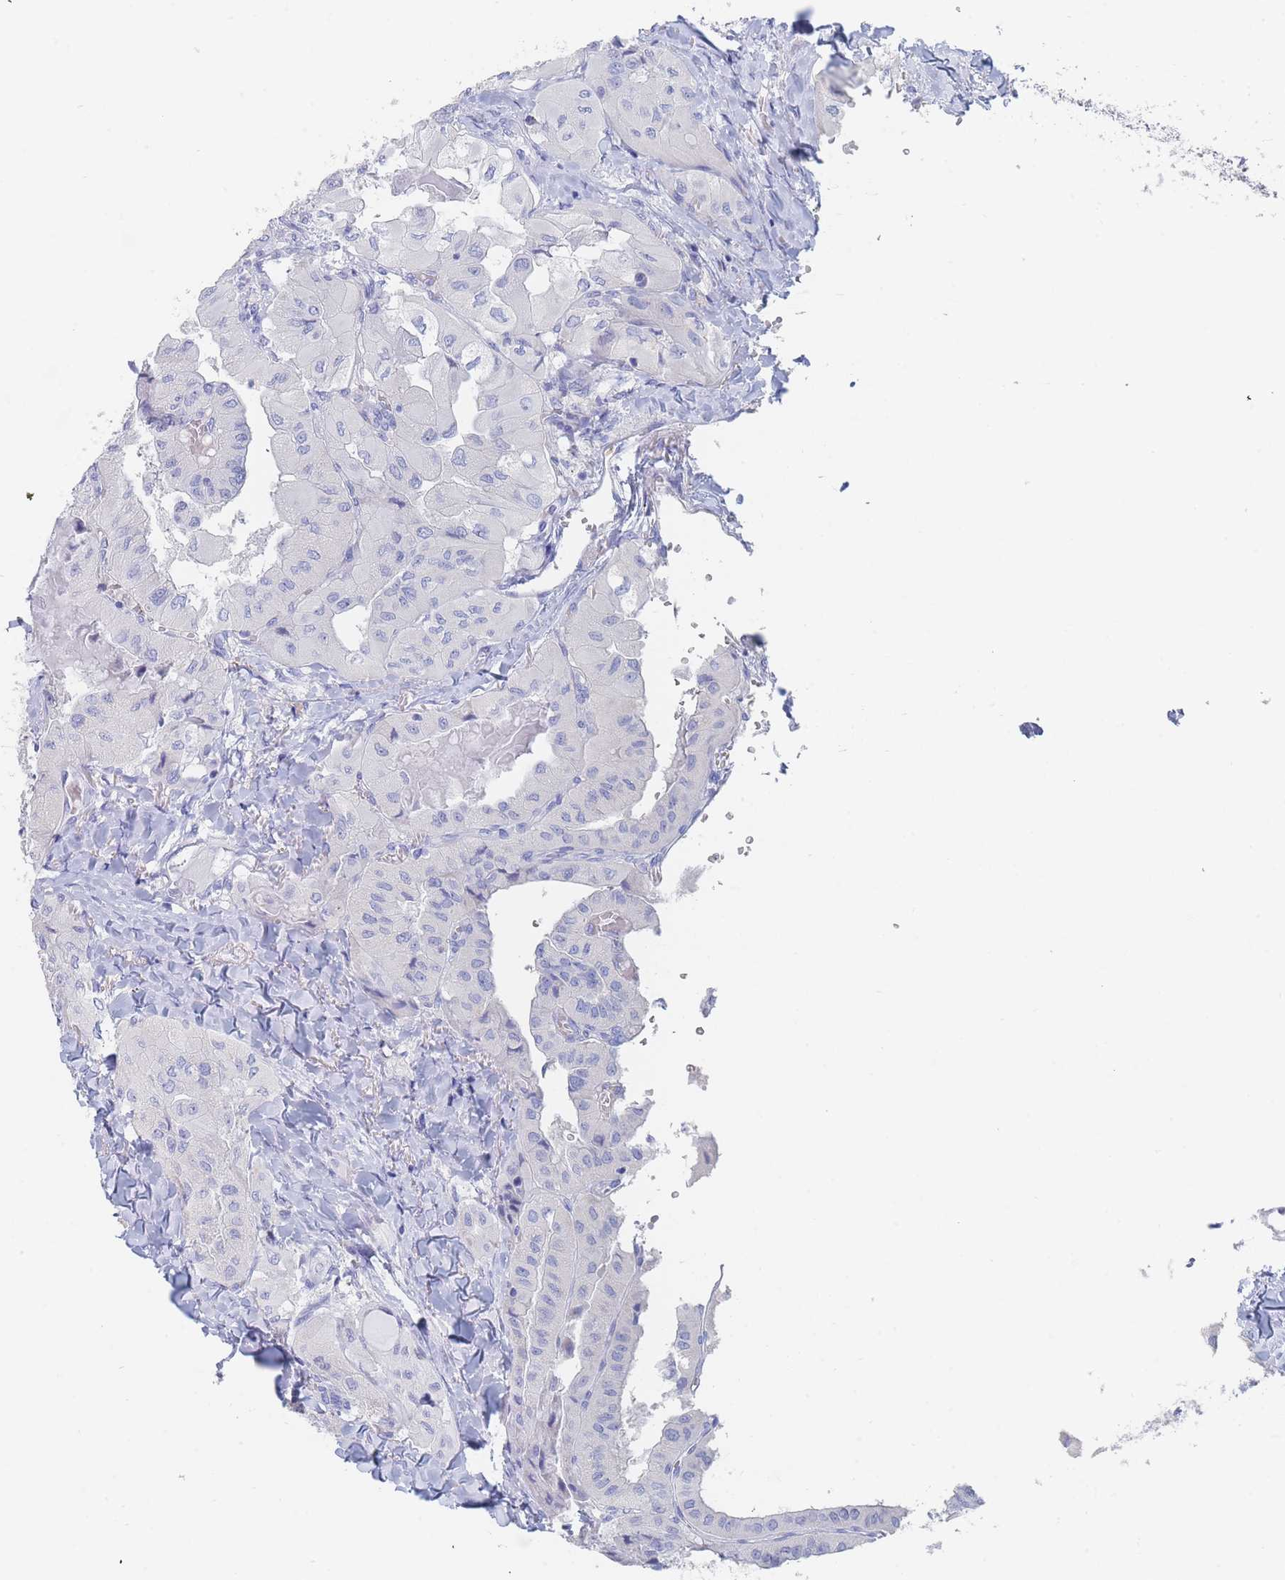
{"staining": {"intensity": "negative", "quantity": "none", "location": "none"}, "tissue": "thyroid cancer", "cell_type": "Tumor cells", "image_type": "cancer", "snomed": [{"axis": "morphology", "description": "Normal tissue, NOS"}, {"axis": "morphology", "description": "Papillary adenocarcinoma, NOS"}, {"axis": "topography", "description": "Thyroid gland"}], "caption": "This is an IHC image of human thyroid cancer. There is no expression in tumor cells.", "gene": "SLC25A35", "patient": {"sex": "female", "age": 59}}